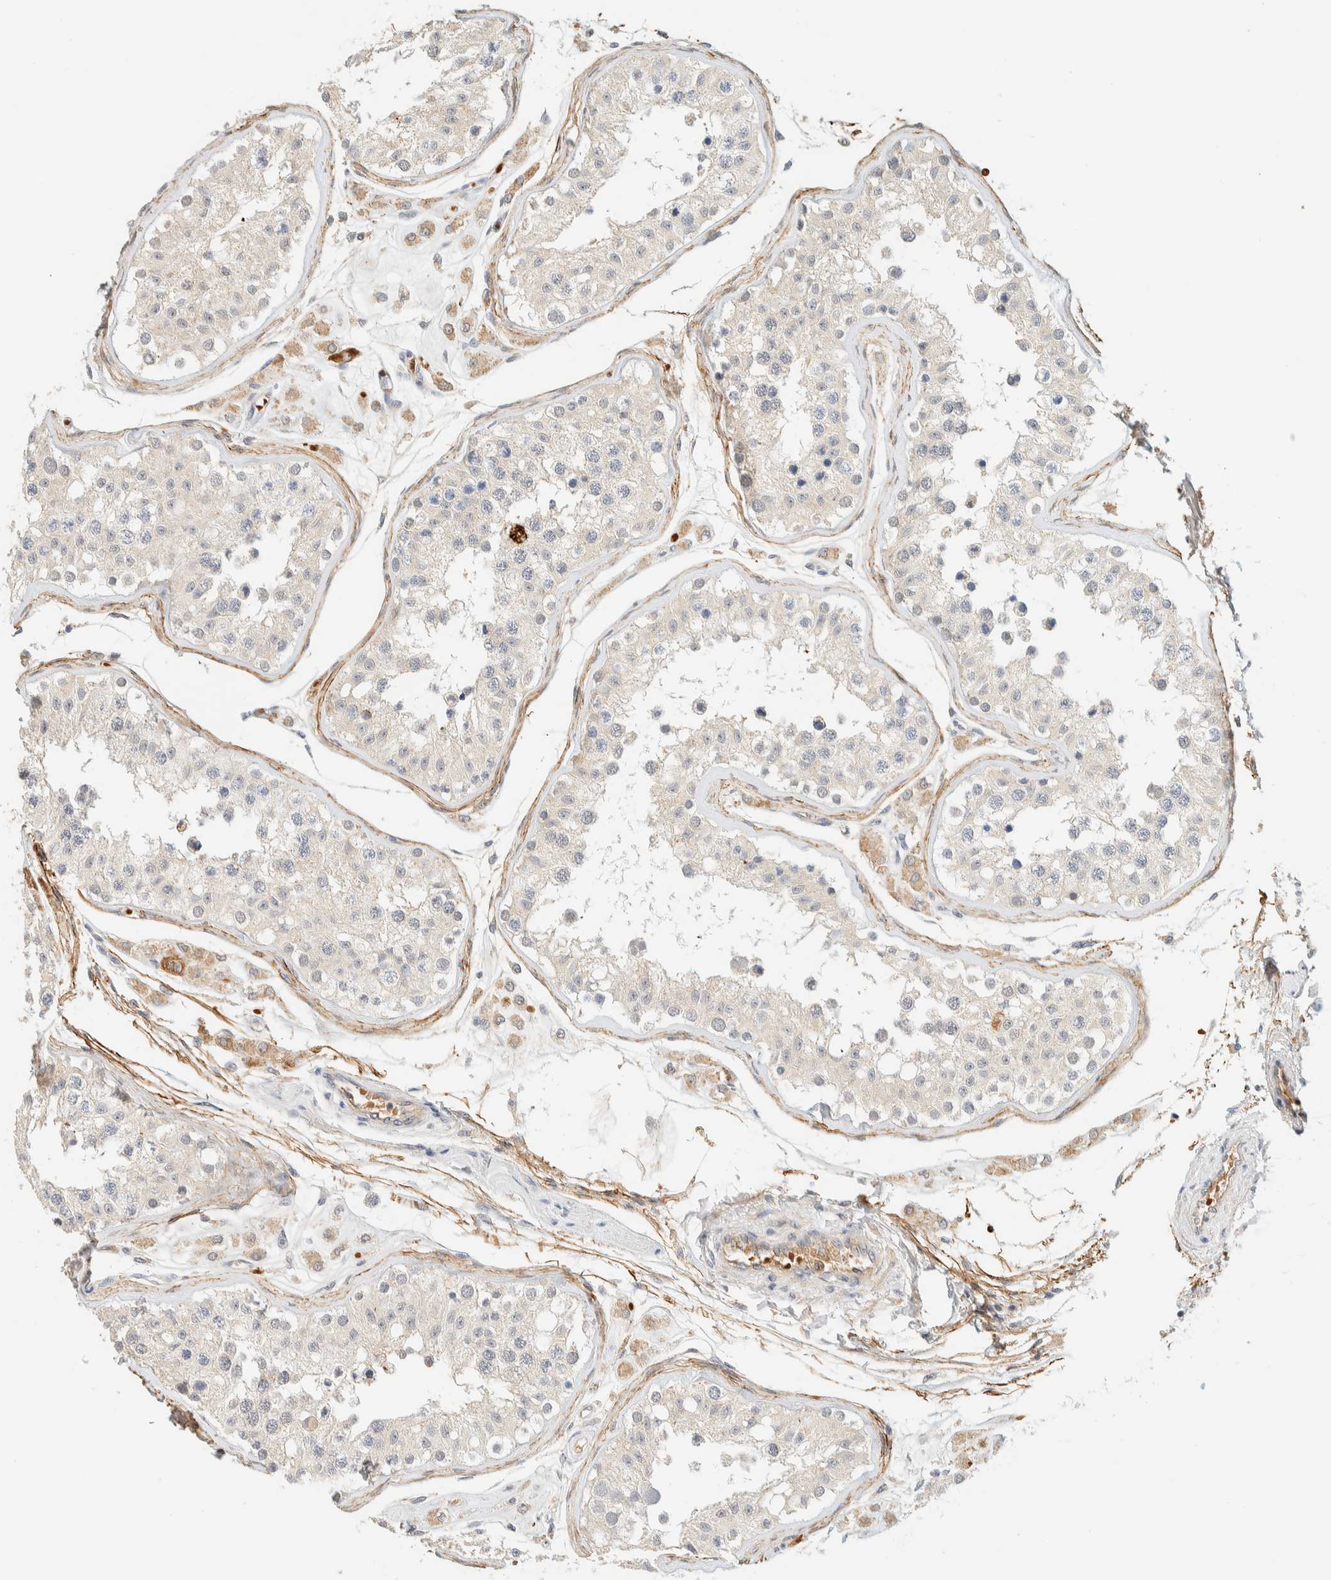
{"staining": {"intensity": "negative", "quantity": "none", "location": "none"}, "tissue": "testis", "cell_type": "Cells in seminiferous ducts", "image_type": "normal", "snomed": [{"axis": "morphology", "description": "Normal tissue, NOS"}, {"axis": "morphology", "description": "Adenocarcinoma, metastatic, NOS"}, {"axis": "topography", "description": "Testis"}], "caption": "High magnification brightfield microscopy of unremarkable testis stained with DAB (brown) and counterstained with hematoxylin (blue): cells in seminiferous ducts show no significant staining.", "gene": "TNK1", "patient": {"sex": "male", "age": 26}}